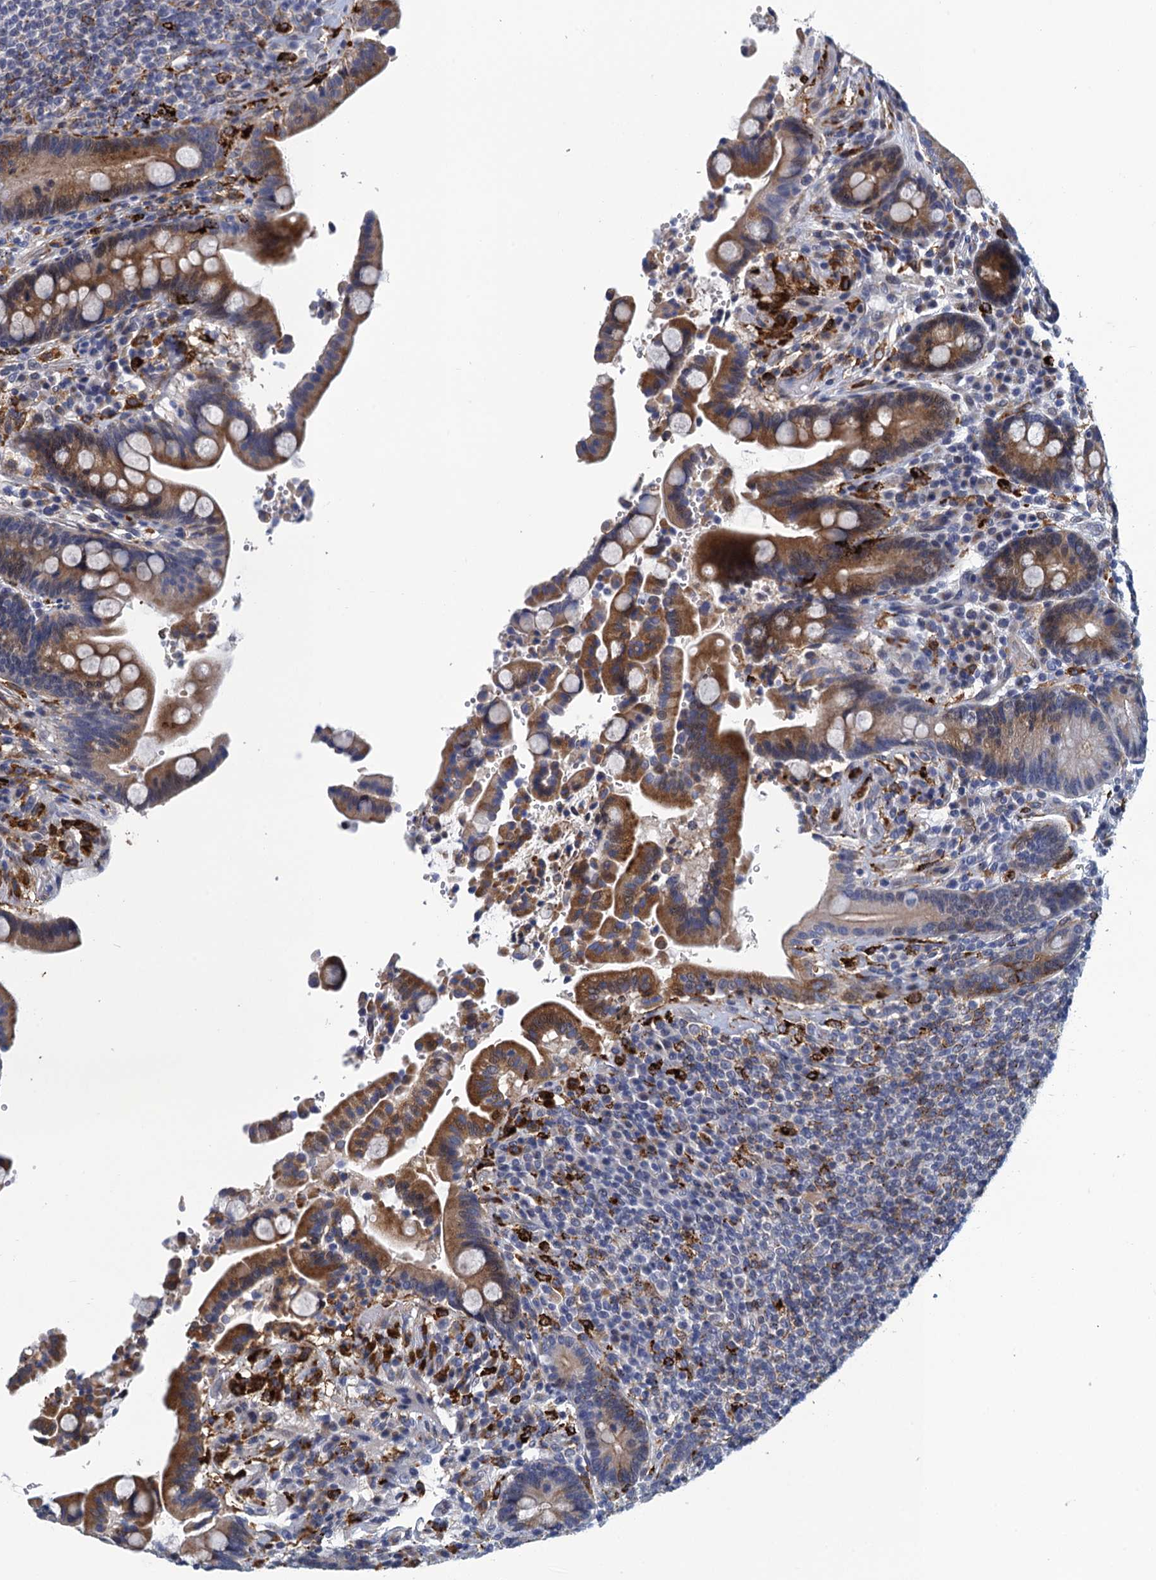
{"staining": {"intensity": "negative", "quantity": "none", "location": "none"}, "tissue": "colon", "cell_type": "Endothelial cells", "image_type": "normal", "snomed": [{"axis": "morphology", "description": "Normal tissue, NOS"}, {"axis": "topography", "description": "Colon"}], "caption": "Colon was stained to show a protein in brown. There is no significant expression in endothelial cells. (DAB IHC with hematoxylin counter stain).", "gene": "DNHD1", "patient": {"sex": "male", "age": 73}}